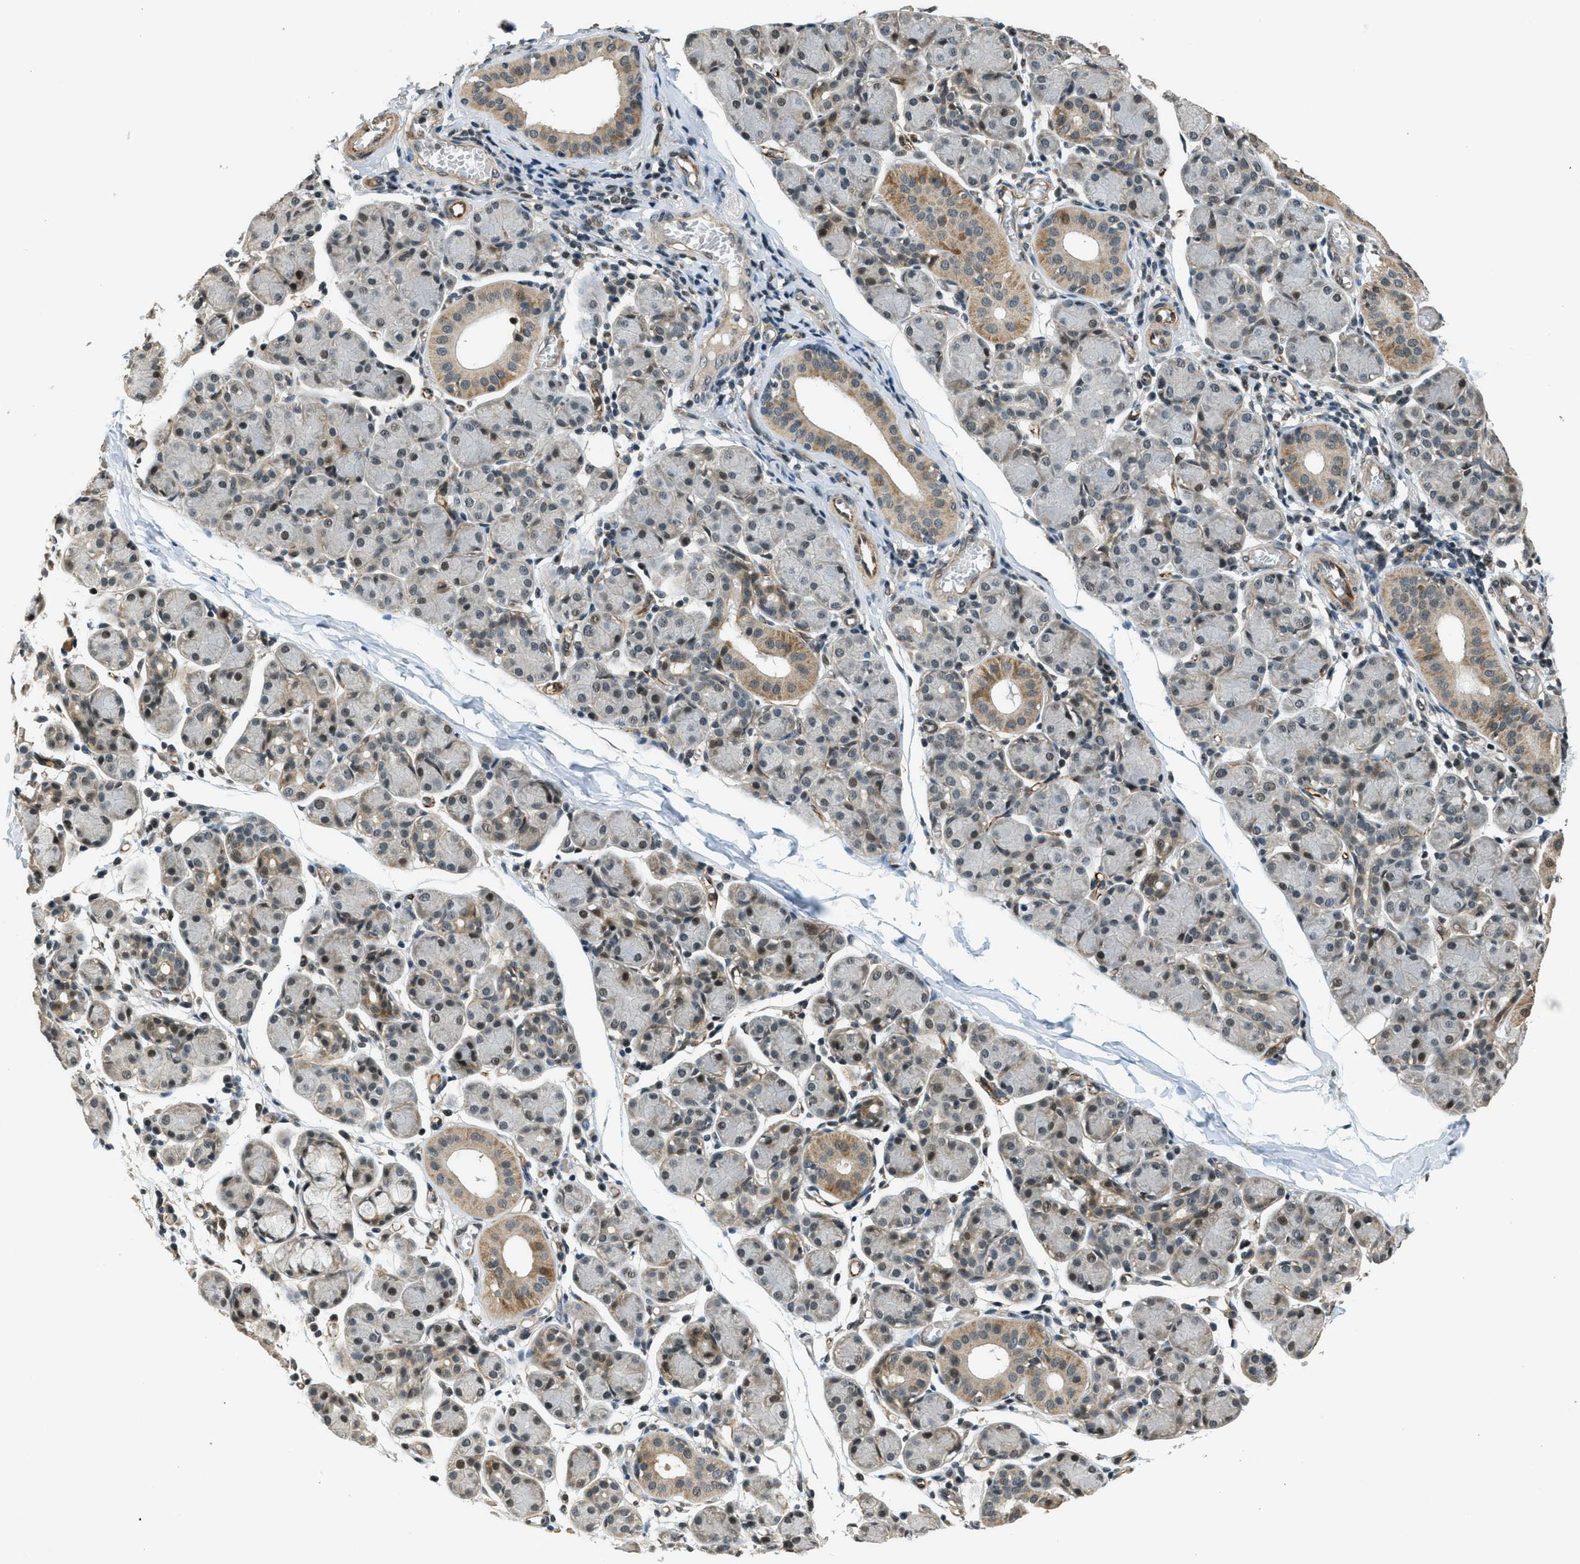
{"staining": {"intensity": "moderate", "quantity": "<25%", "location": "cytoplasmic/membranous,nuclear"}, "tissue": "salivary gland", "cell_type": "Glandular cells", "image_type": "normal", "snomed": [{"axis": "morphology", "description": "Normal tissue, NOS"}, {"axis": "morphology", "description": "Inflammation, NOS"}, {"axis": "topography", "description": "Lymph node"}, {"axis": "topography", "description": "Salivary gland"}], "caption": "About <25% of glandular cells in benign human salivary gland display moderate cytoplasmic/membranous,nuclear protein expression as visualized by brown immunohistochemical staining.", "gene": "MED21", "patient": {"sex": "male", "age": 3}}